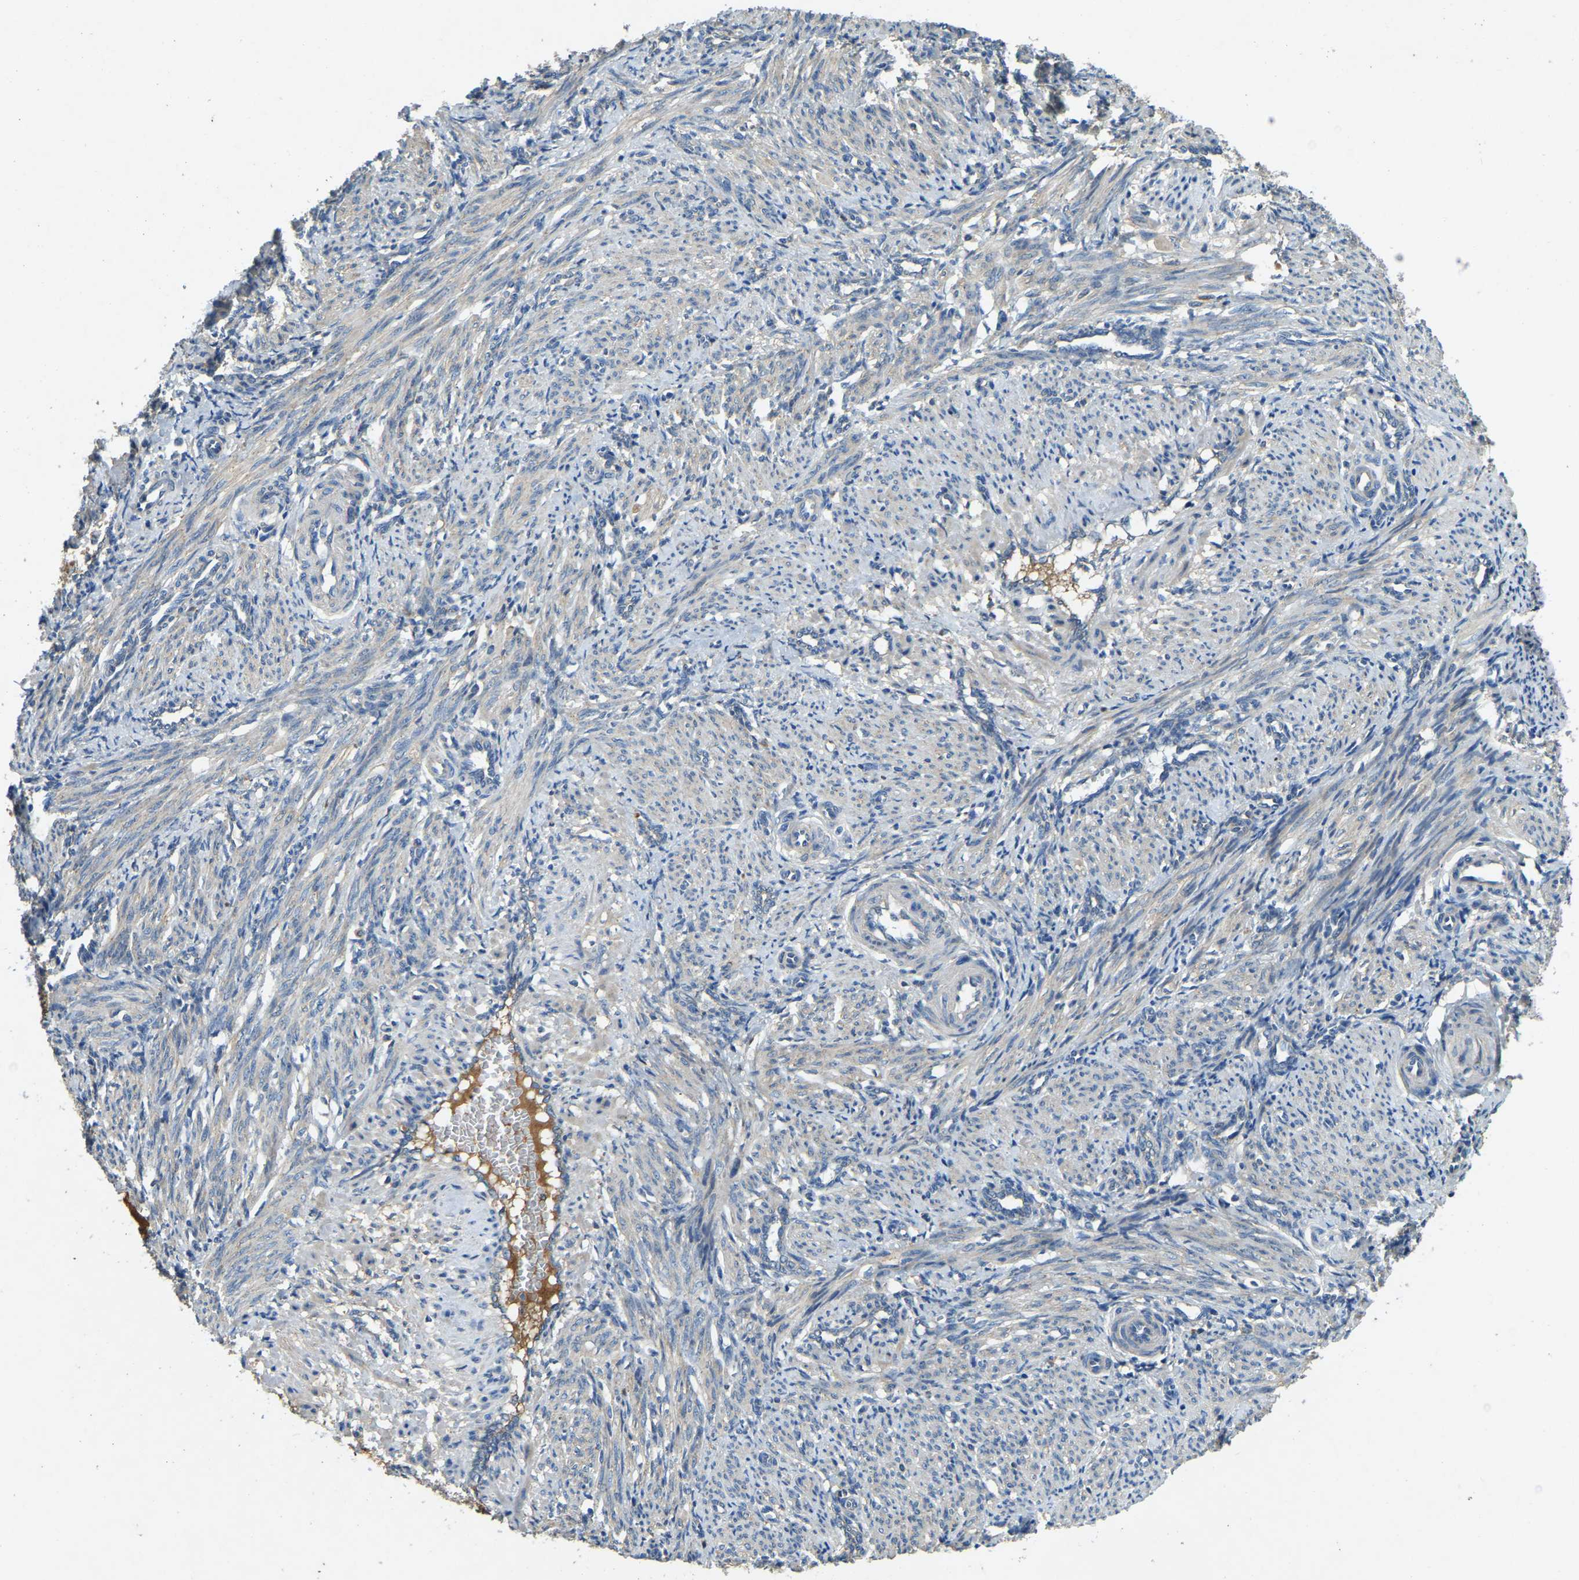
{"staining": {"intensity": "weak", "quantity": "<25%", "location": "cytoplasmic/membranous"}, "tissue": "smooth muscle", "cell_type": "Smooth muscle cells", "image_type": "normal", "snomed": [{"axis": "morphology", "description": "Normal tissue, NOS"}, {"axis": "topography", "description": "Endometrium"}], "caption": "Normal smooth muscle was stained to show a protein in brown. There is no significant positivity in smooth muscle cells. (Stains: DAB IHC with hematoxylin counter stain, Microscopy: brightfield microscopy at high magnification).", "gene": "ATP8B1", "patient": {"sex": "female", "age": 33}}